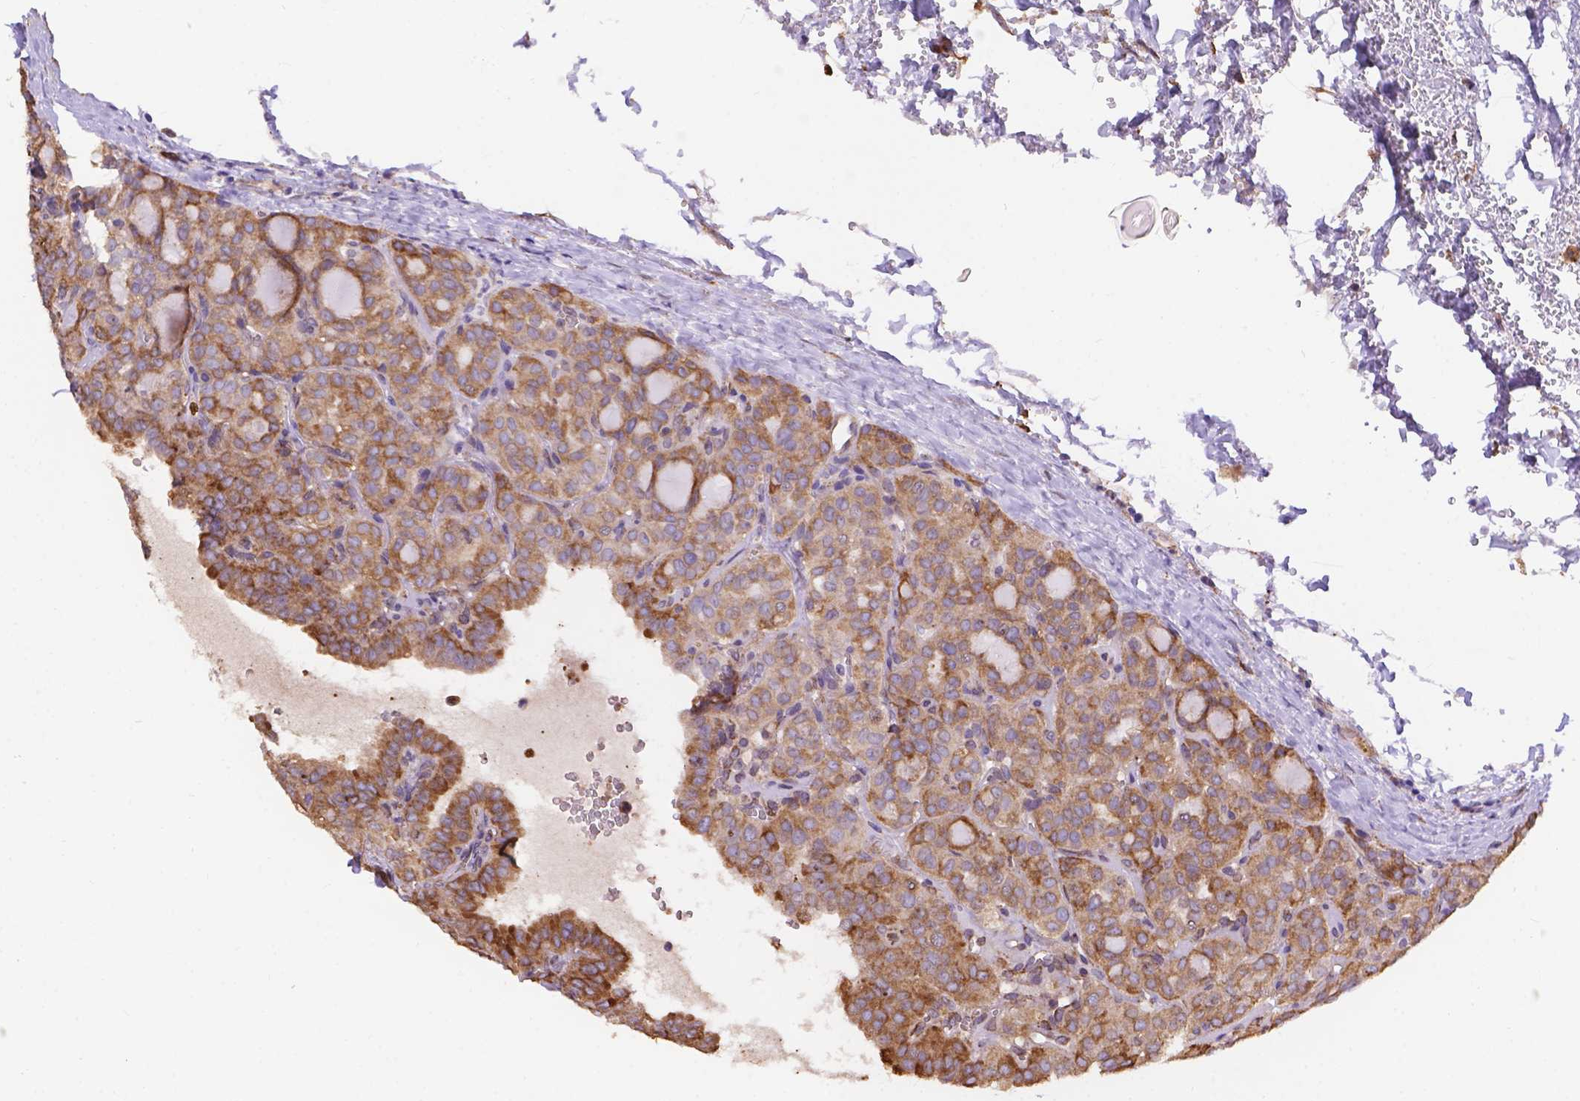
{"staining": {"intensity": "moderate", "quantity": "25%-75%", "location": "cytoplasmic/membranous"}, "tissue": "thyroid cancer", "cell_type": "Tumor cells", "image_type": "cancer", "snomed": [{"axis": "morphology", "description": "Papillary adenocarcinoma, NOS"}, {"axis": "topography", "description": "Thyroid gland"}], "caption": "Thyroid cancer (papillary adenocarcinoma) was stained to show a protein in brown. There is medium levels of moderate cytoplasmic/membranous expression in about 25%-75% of tumor cells.", "gene": "IPO11", "patient": {"sex": "female", "age": 41}}